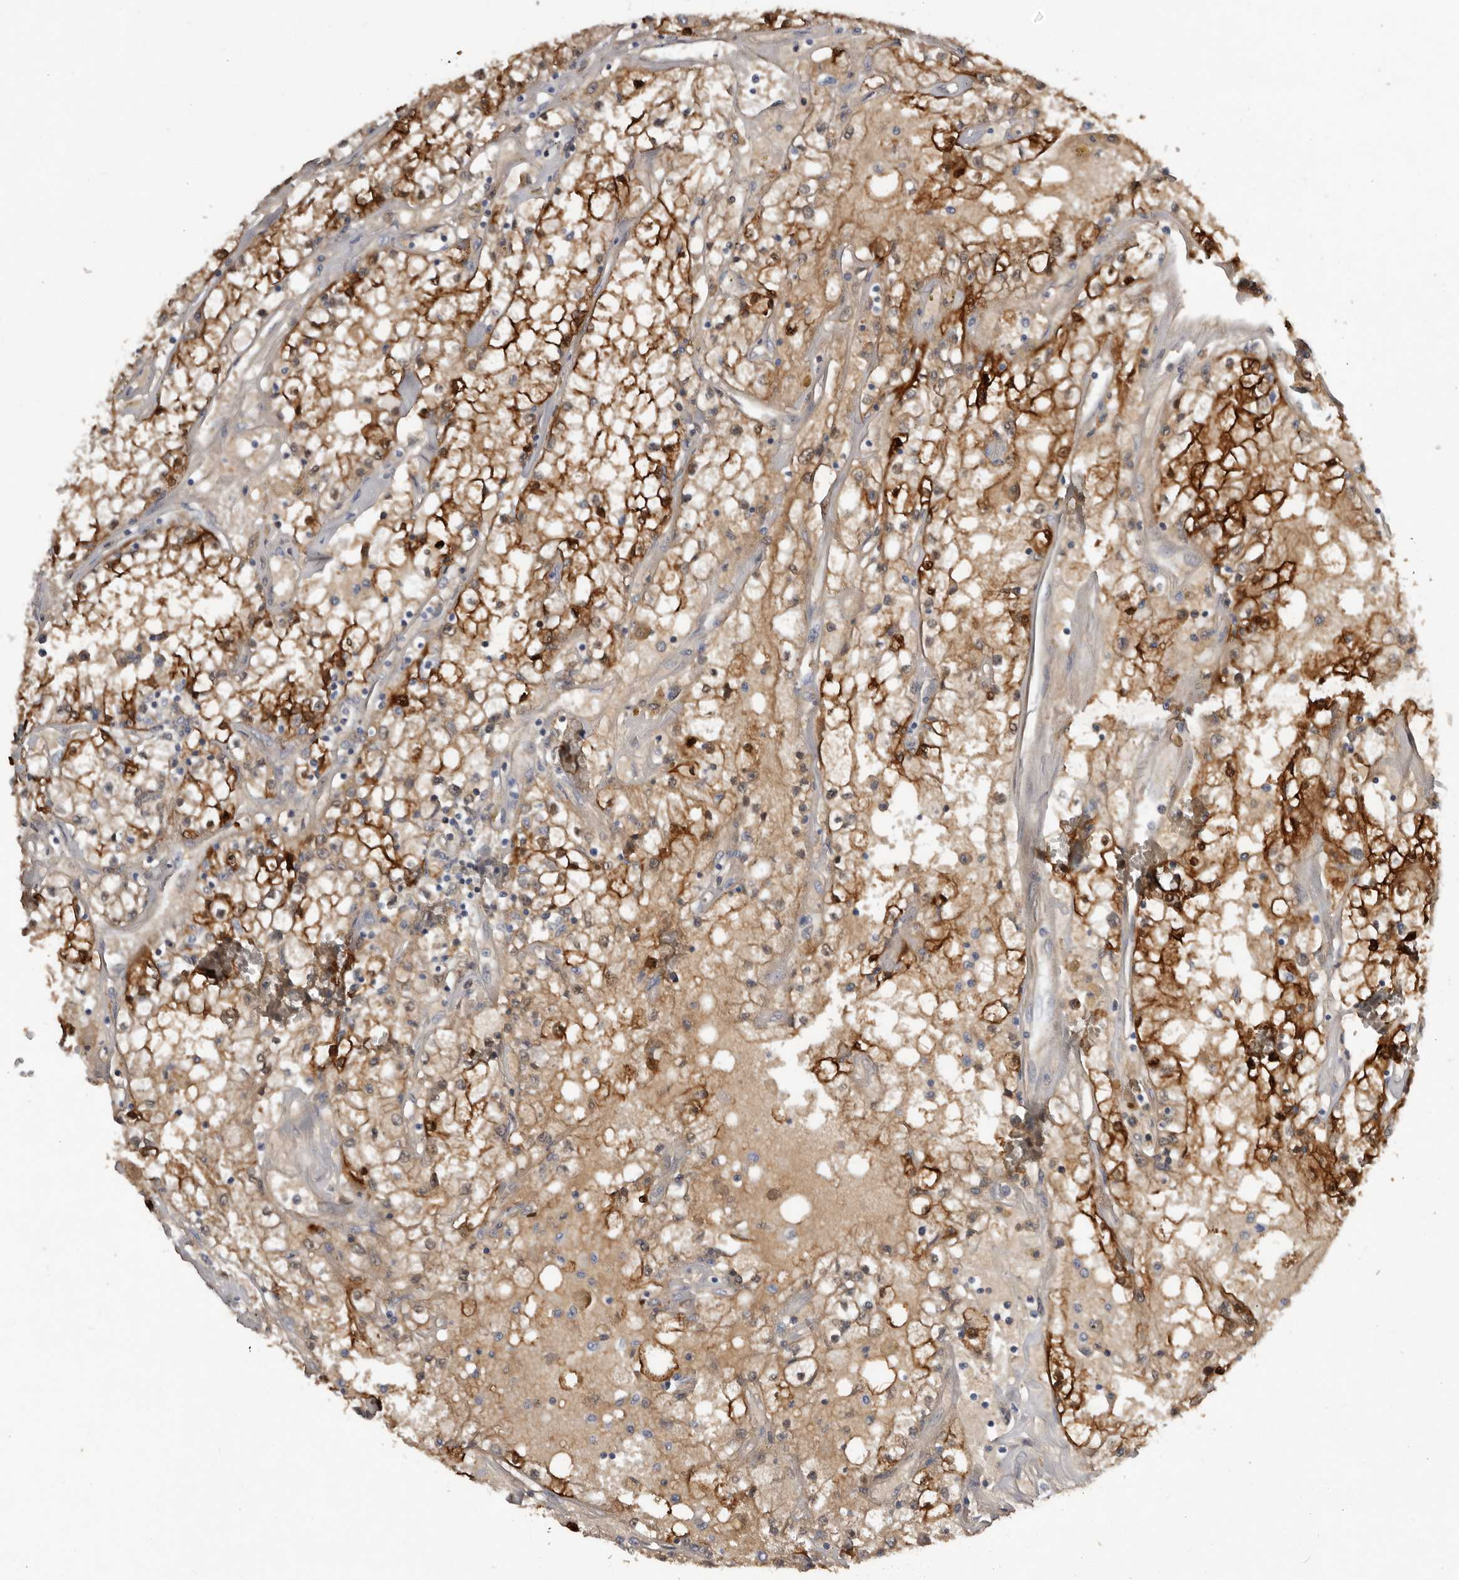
{"staining": {"intensity": "strong", "quantity": ">75%", "location": "cytoplasmic/membranous"}, "tissue": "renal cancer", "cell_type": "Tumor cells", "image_type": "cancer", "snomed": [{"axis": "morphology", "description": "Adenocarcinoma, NOS"}, {"axis": "topography", "description": "Kidney"}], "caption": "Strong cytoplasmic/membranous staining for a protein is seen in about >75% of tumor cells of renal cancer using IHC.", "gene": "RBKS", "patient": {"sex": "male", "age": 56}}